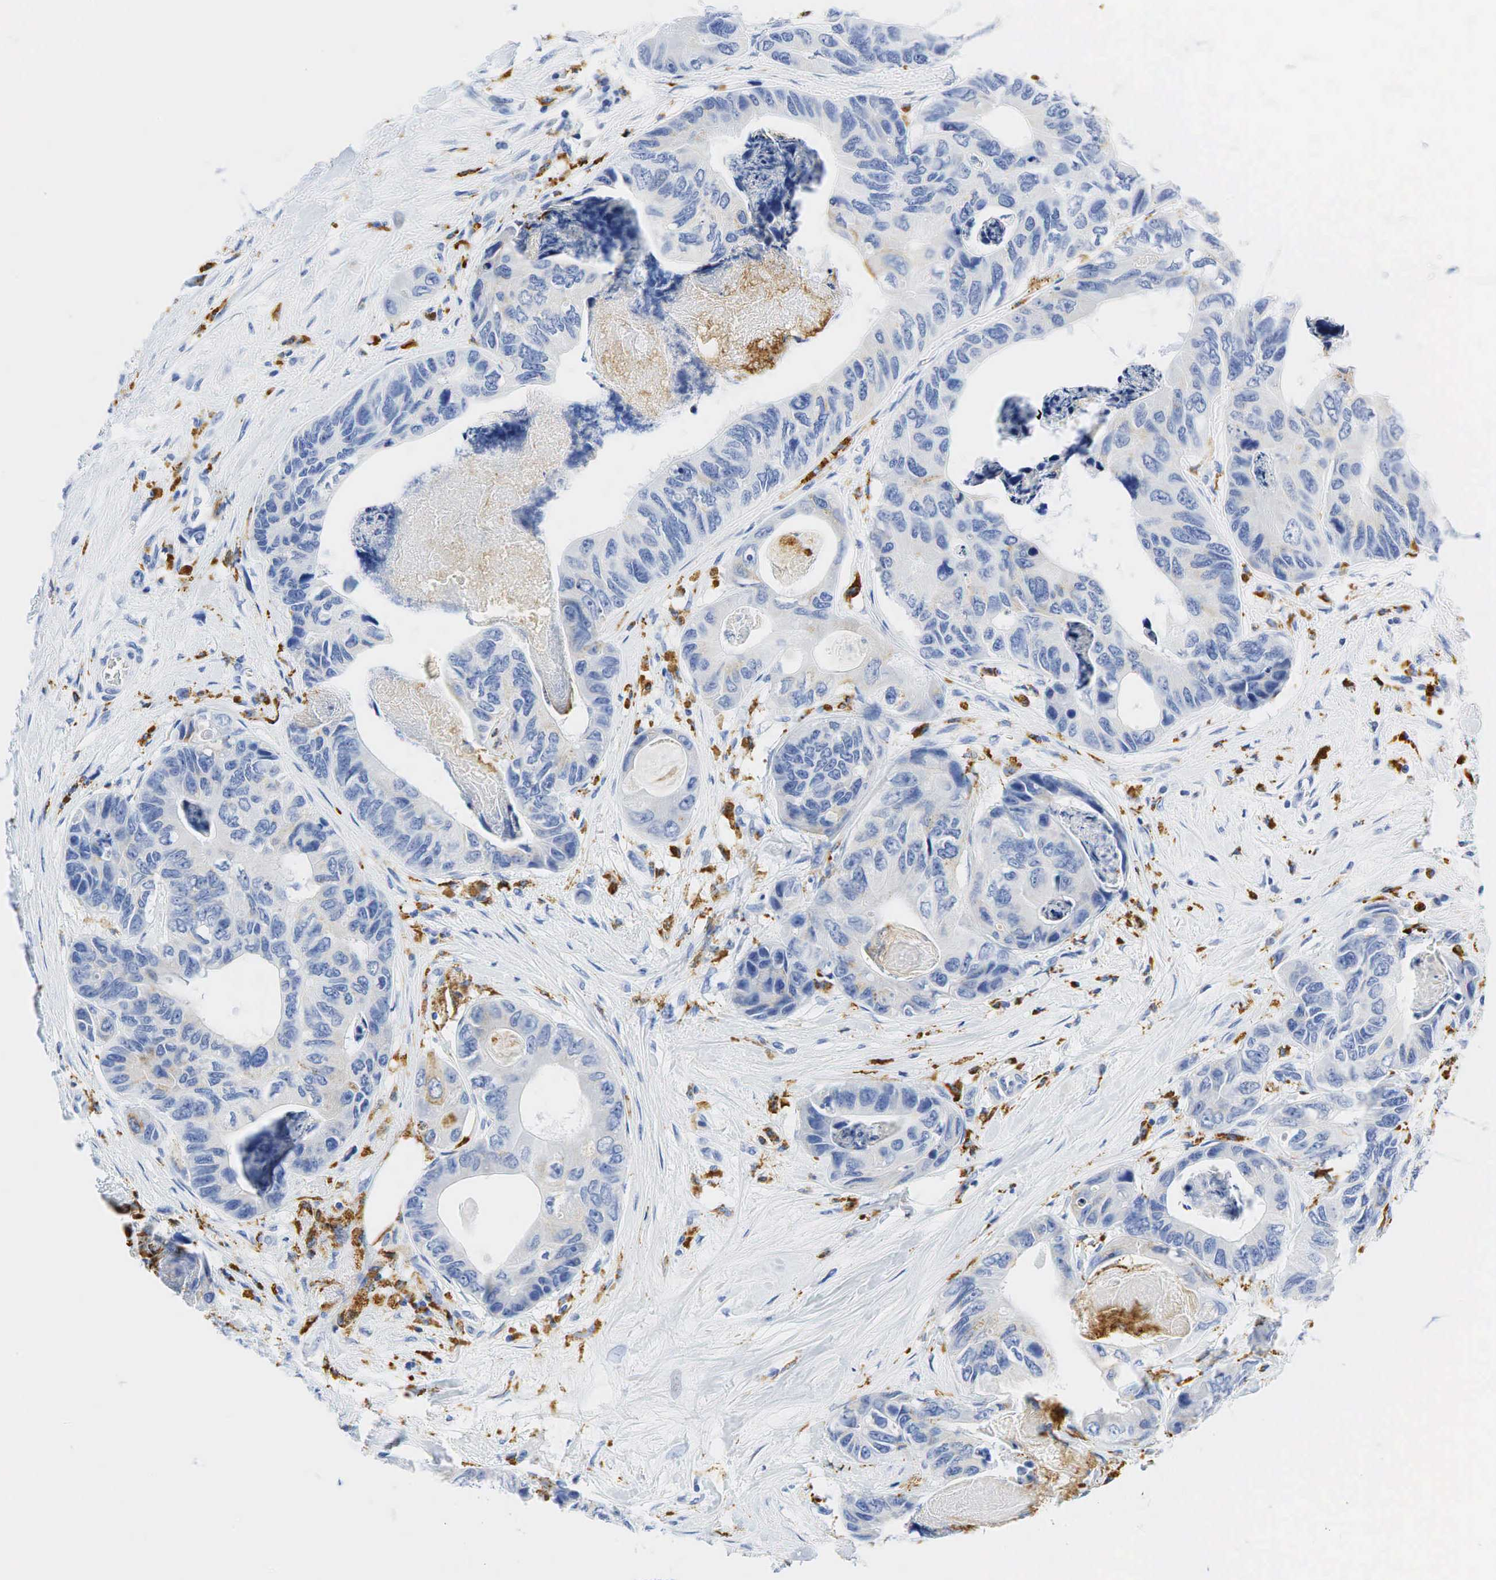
{"staining": {"intensity": "negative", "quantity": "none", "location": "none"}, "tissue": "colorectal cancer", "cell_type": "Tumor cells", "image_type": "cancer", "snomed": [{"axis": "morphology", "description": "Adenocarcinoma, NOS"}, {"axis": "topography", "description": "Colon"}], "caption": "A photomicrograph of human colorectal adenocarcinoma is negative for staining in tumor cells. The staining is performed using DAB brown chromogen with nuclei counter-stained in using hematoxylin.", "gene": "CD68", "patient": {"sex": "female", "age": 86}}